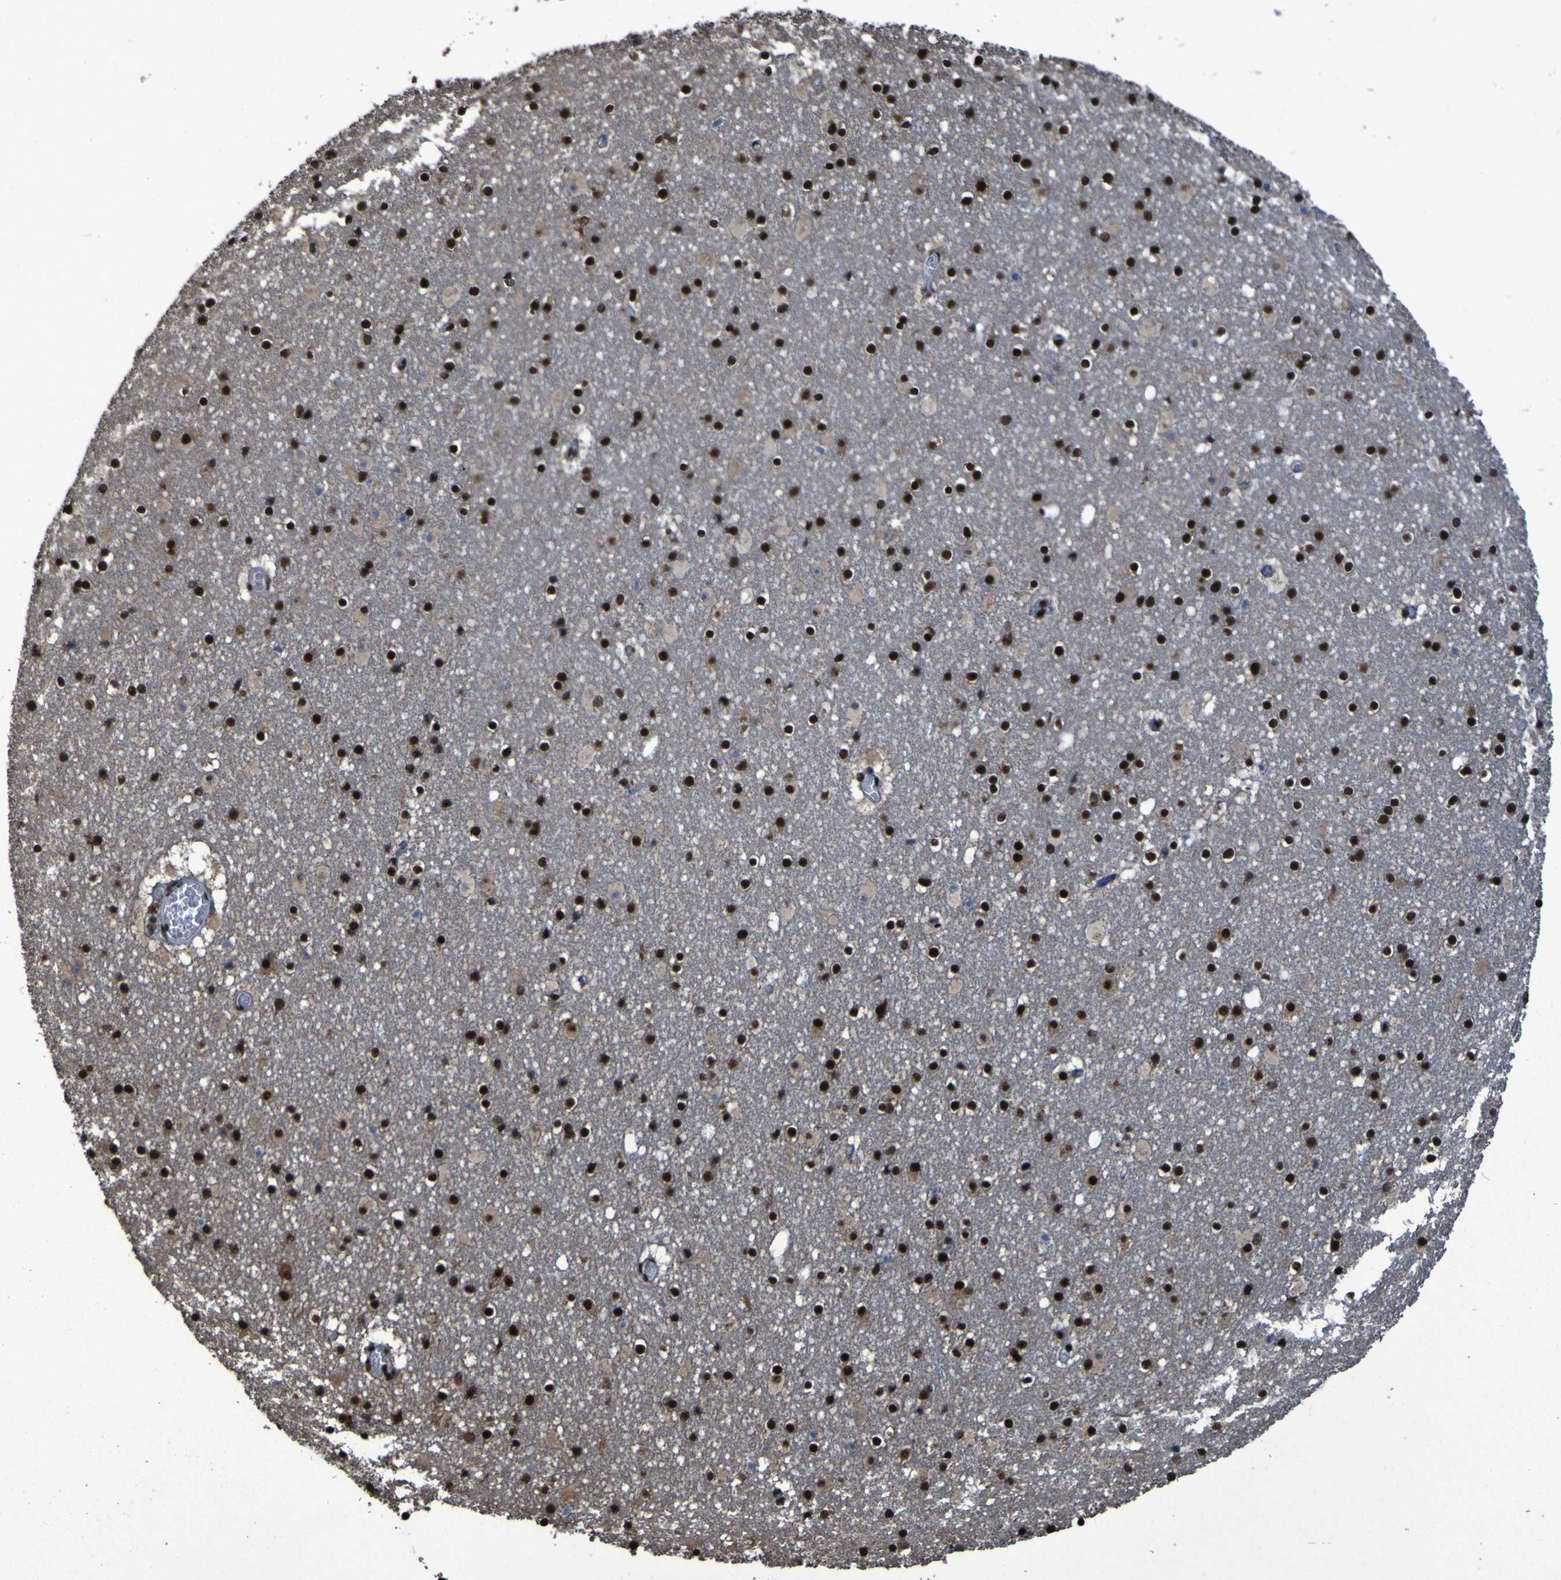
{"staining": {"intensity": "strong", "quantity": ">75%", "location": "nuclear"}, "tissue": "caudate", "cell_type": "Glial cells", "image_type": "normal", "snomed": [{"axis": "morphology", "description": "Normal tissue, NOS"}, {"axis": "topography", "description": "Lateral ventricle wall"}], "caption": "Immunohistochemistry (IHC) of benign human caudate exhibits high levels of strong nuclear expression in about >75% of glial cells.", "gene": "HNRNPR", "patient": {"sex": "male", "age": 45}}